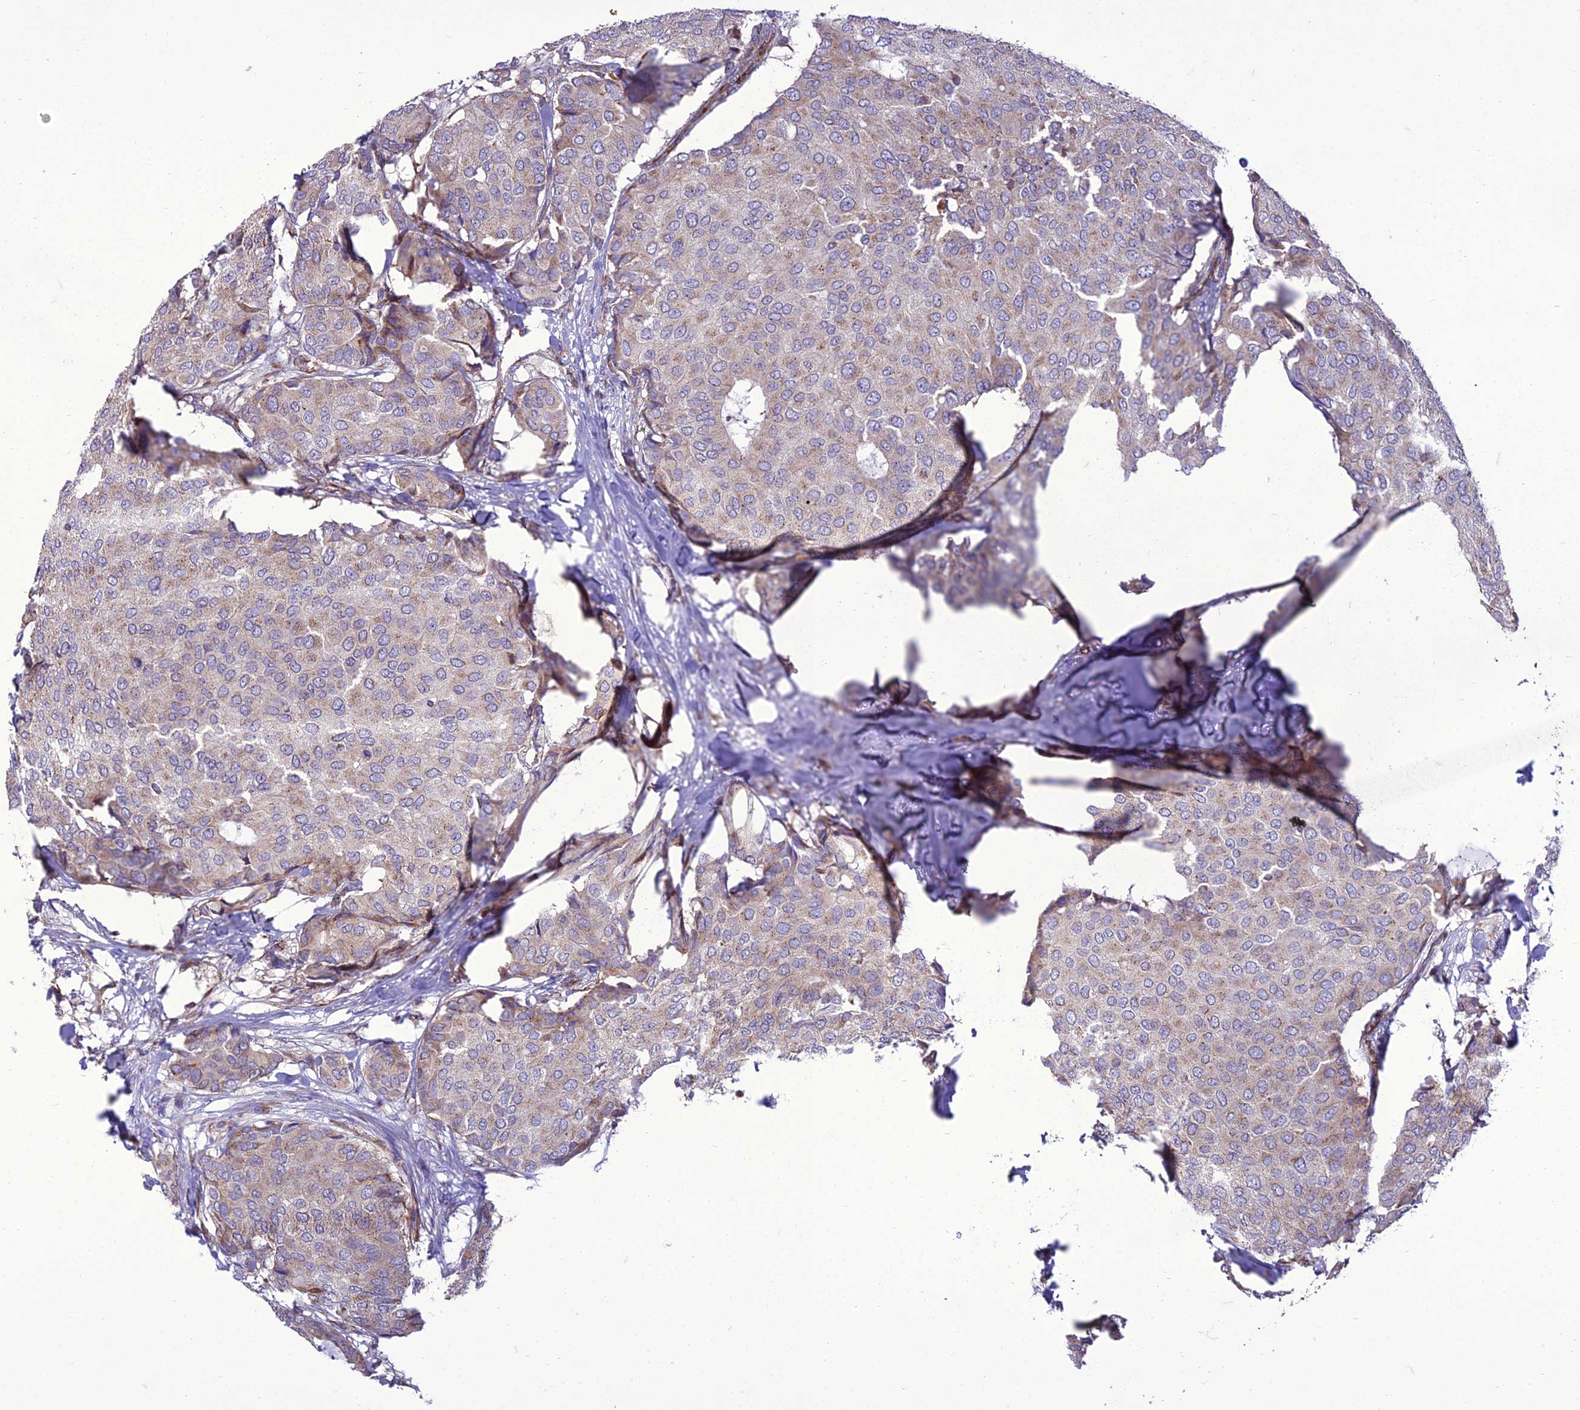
{"staining": {"intensity": "weak", "quantity": "25%-75%", "location": "cytoplasmic/membranous"}, "tissue": "breast cancer", "cell_type": "Tumor cells", "image_type": "cancer", "snomed": [{"axis": "morphology", "description": "Duct carcinoma"}, {"axis": "topography", "description": "Breast"}], "caption": "Brown immunohistochemical staining in human breast cancer (invasive ductal carcinoma) exhibits weak cytoplasmic/membranous staining in about 25%-75% of tumor cells. The protein is shown in brown color, while the nuclei are stained blue.", "gene": "GIMAP1", "patient": {"sex": "female", "age": 75}}